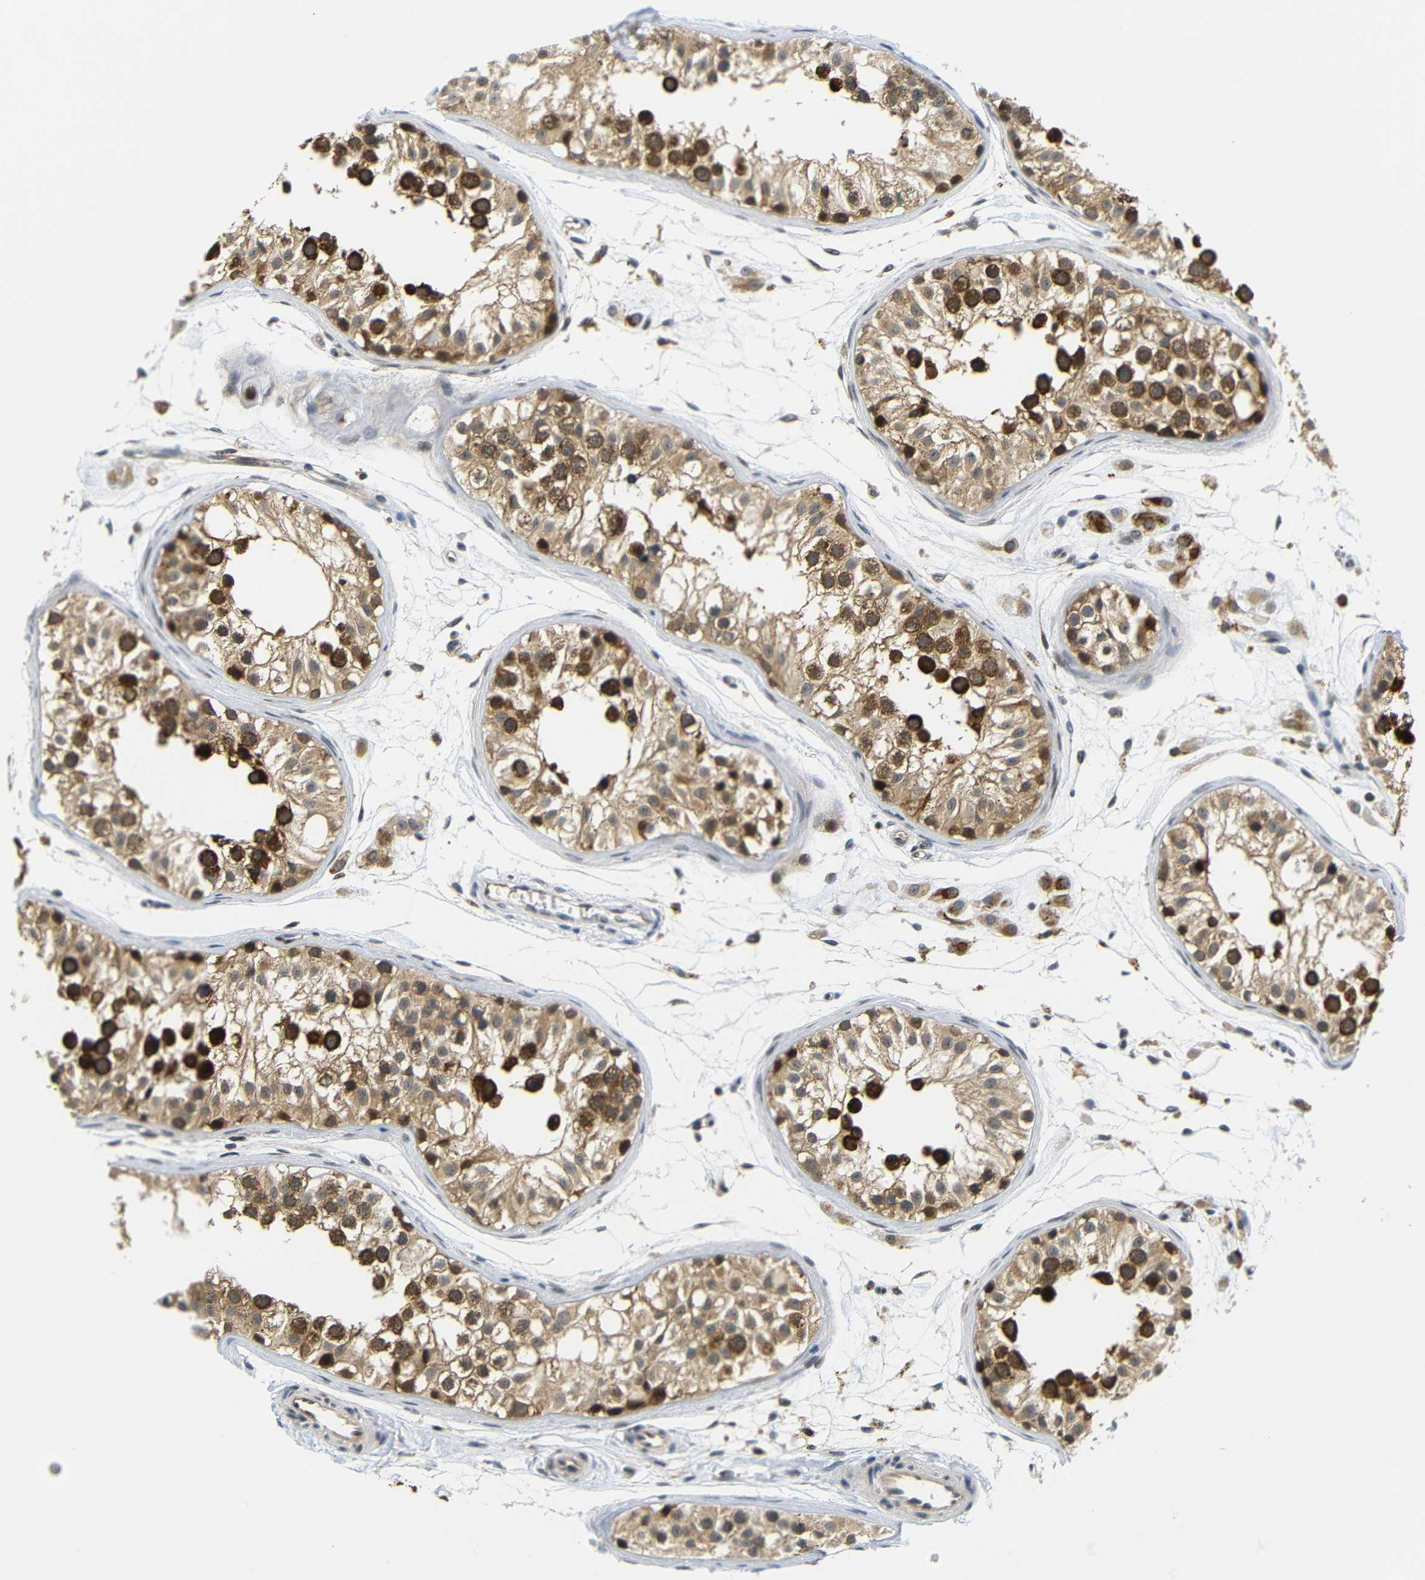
{"staining": {"intensity": "strong", "quantity": ">75%", "location": "cytoplasmic/membranous"}, "tissue": "testis", "cell_type": "Cells in seminiferous ducts", "image_type": "normal", "snomed": [{"axis": "morphology", "description": "Normal tissue, NOS"}, {"axis": "morphology", "description": "Adenocarcinoma, metastatic, NOS"}, {"axis": "topography", "description": "Testis"}], "caption": "Immunohistochemical staining of unremarkable testis reveals high levels of strong cytoplasmic/membranous staining in approximately >75% of cells in seminiferous ducts.", "gene": "GJA5", "patient": {"sex": "male", "age": 26}}